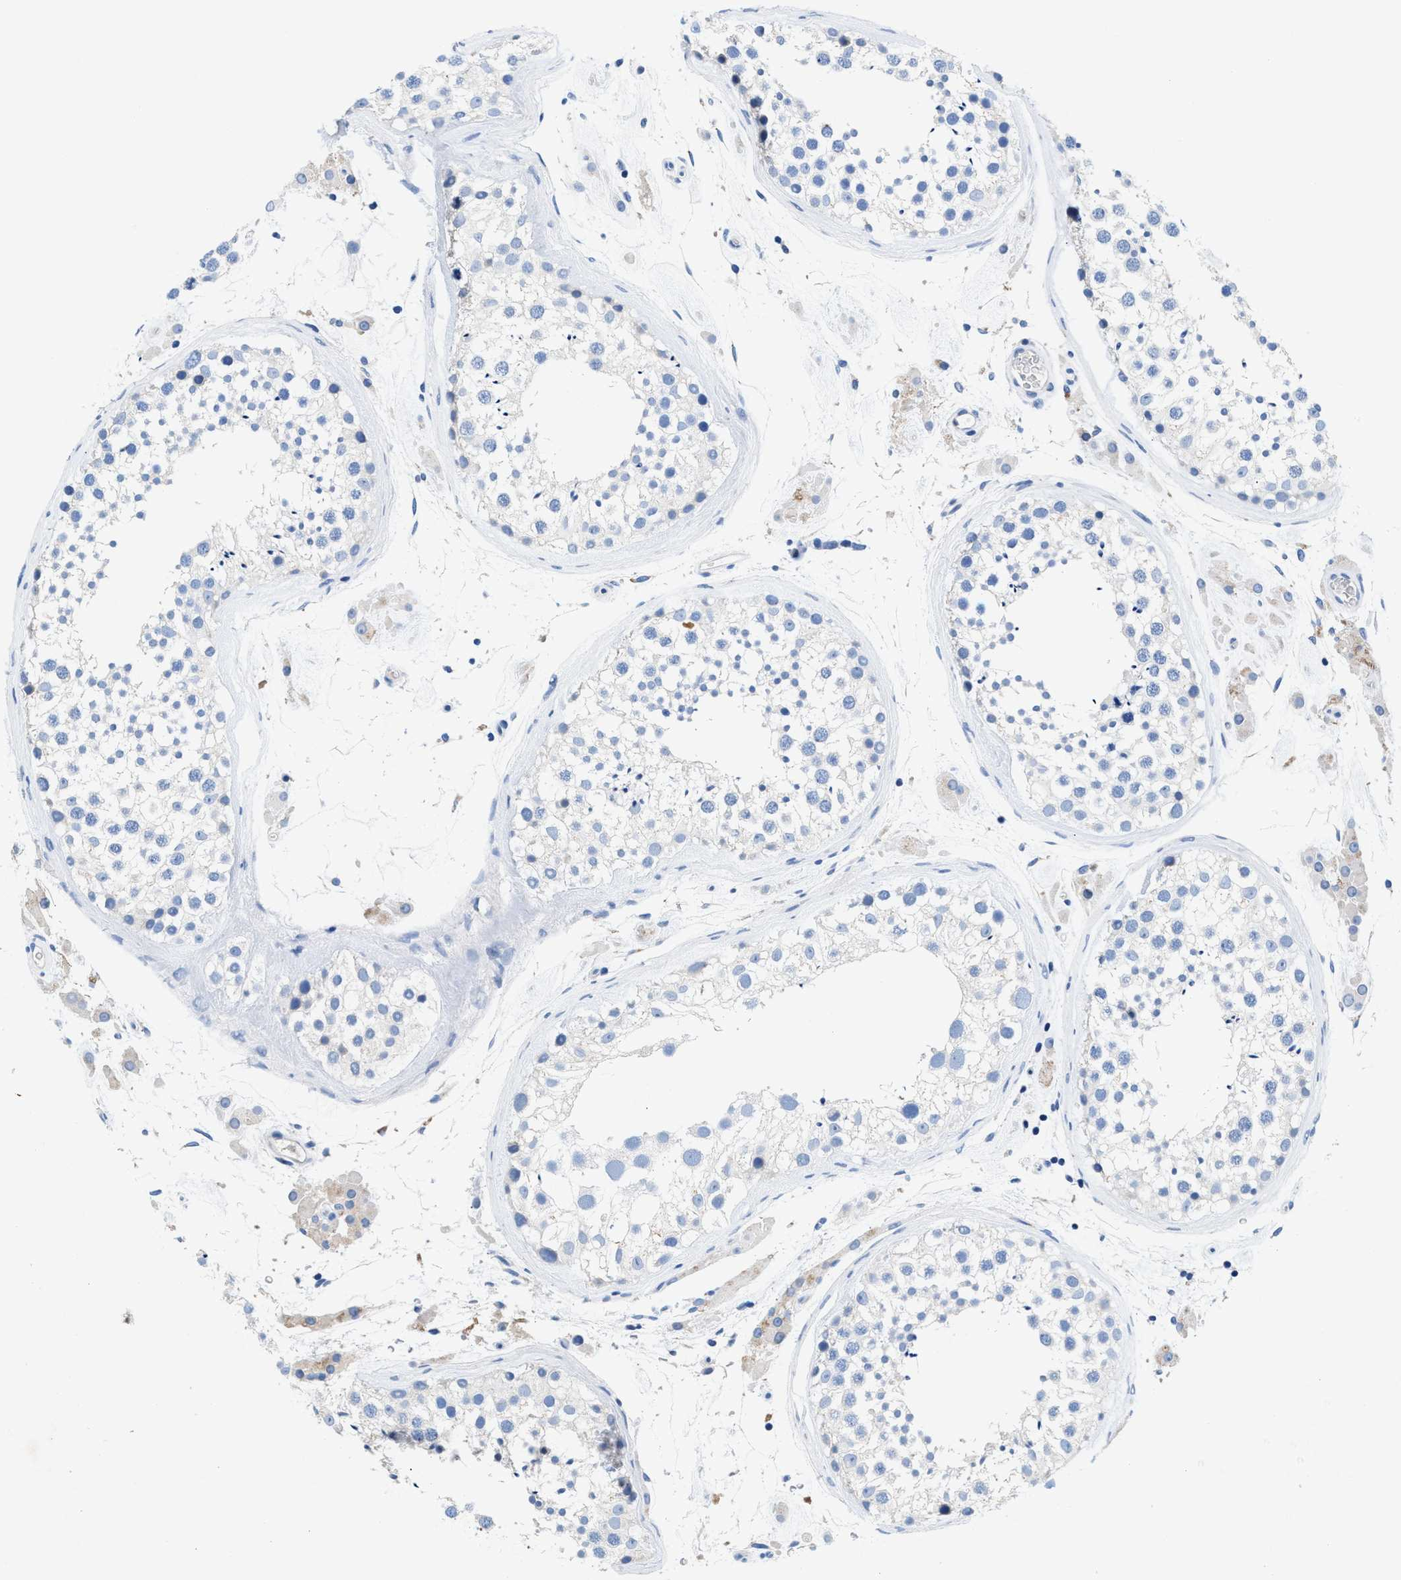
{"staining": {"intensity": "negative", "quantity": "none", "location": "none"}, "tissue": "testis", "cell_type": "Cells in seminiferous ducts", "image_type": "normal", "snomed": [{"axis": "morphology", "description": "Normal tissue, NOS"}, {"axis": "topography", "description": "Testis"}], "caption": "DAB immunohistochemical staining of benign human testis displays no significant staining in cells in seminiferous ducts.", "gene": "SLFN13", "patient": {"sex": "male", "age": 46}}